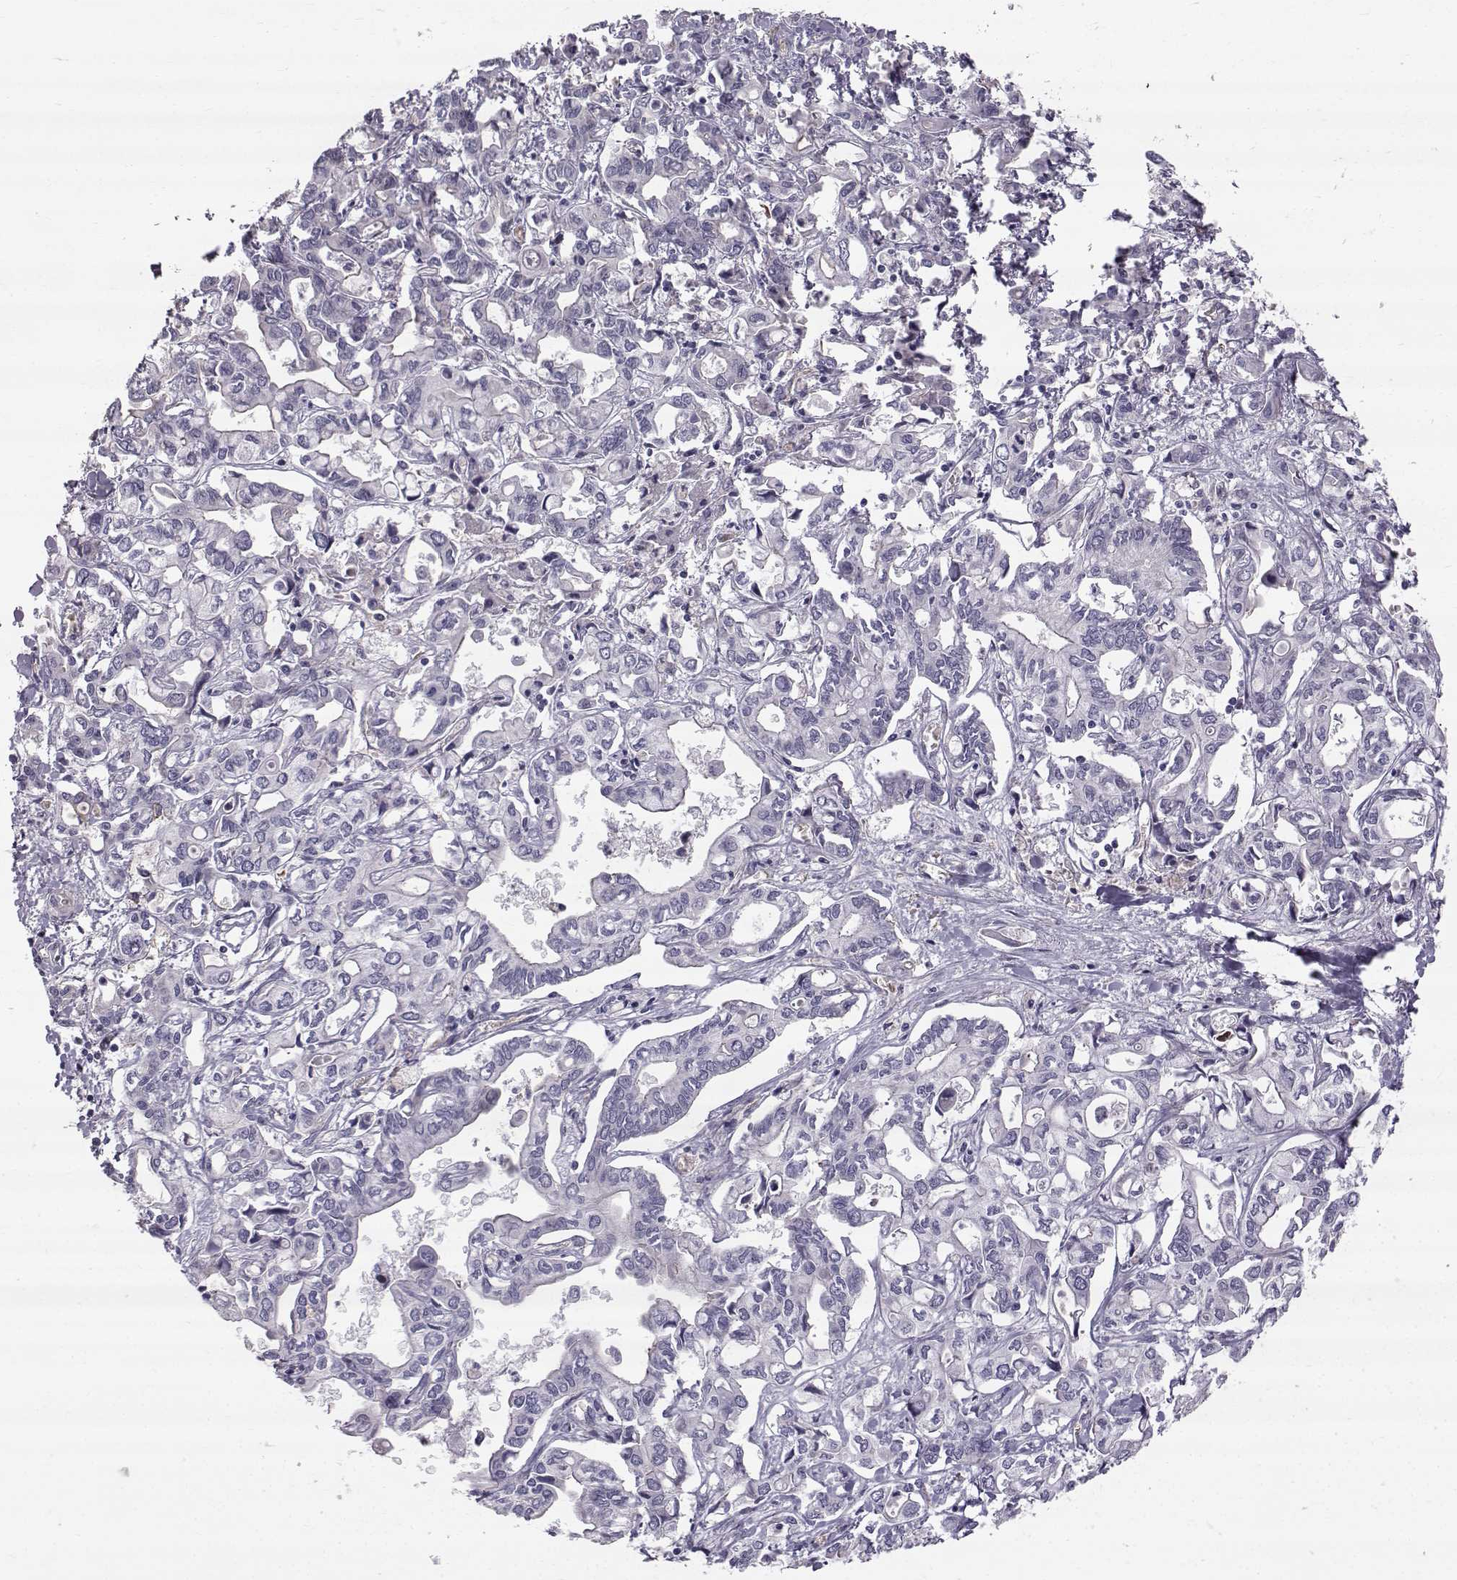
{"staining": {"intensity": "negative", "quantity": "none", "location": "none"}, "tissue": "liver cancer", "cell_type": "Tumor cells", "image_type": "cancer", "snomed": [{"axis": "morphology", "description": "Cholangiocarcinoma"}, {"axis": "topography", "description": "Liver"}], "caption": "Immunohistochemical staining of liver cancer demonstrates no significant staining in tumor cells.", "gene": "QPCT", "patient": {"sex": "female", "age": 64}}